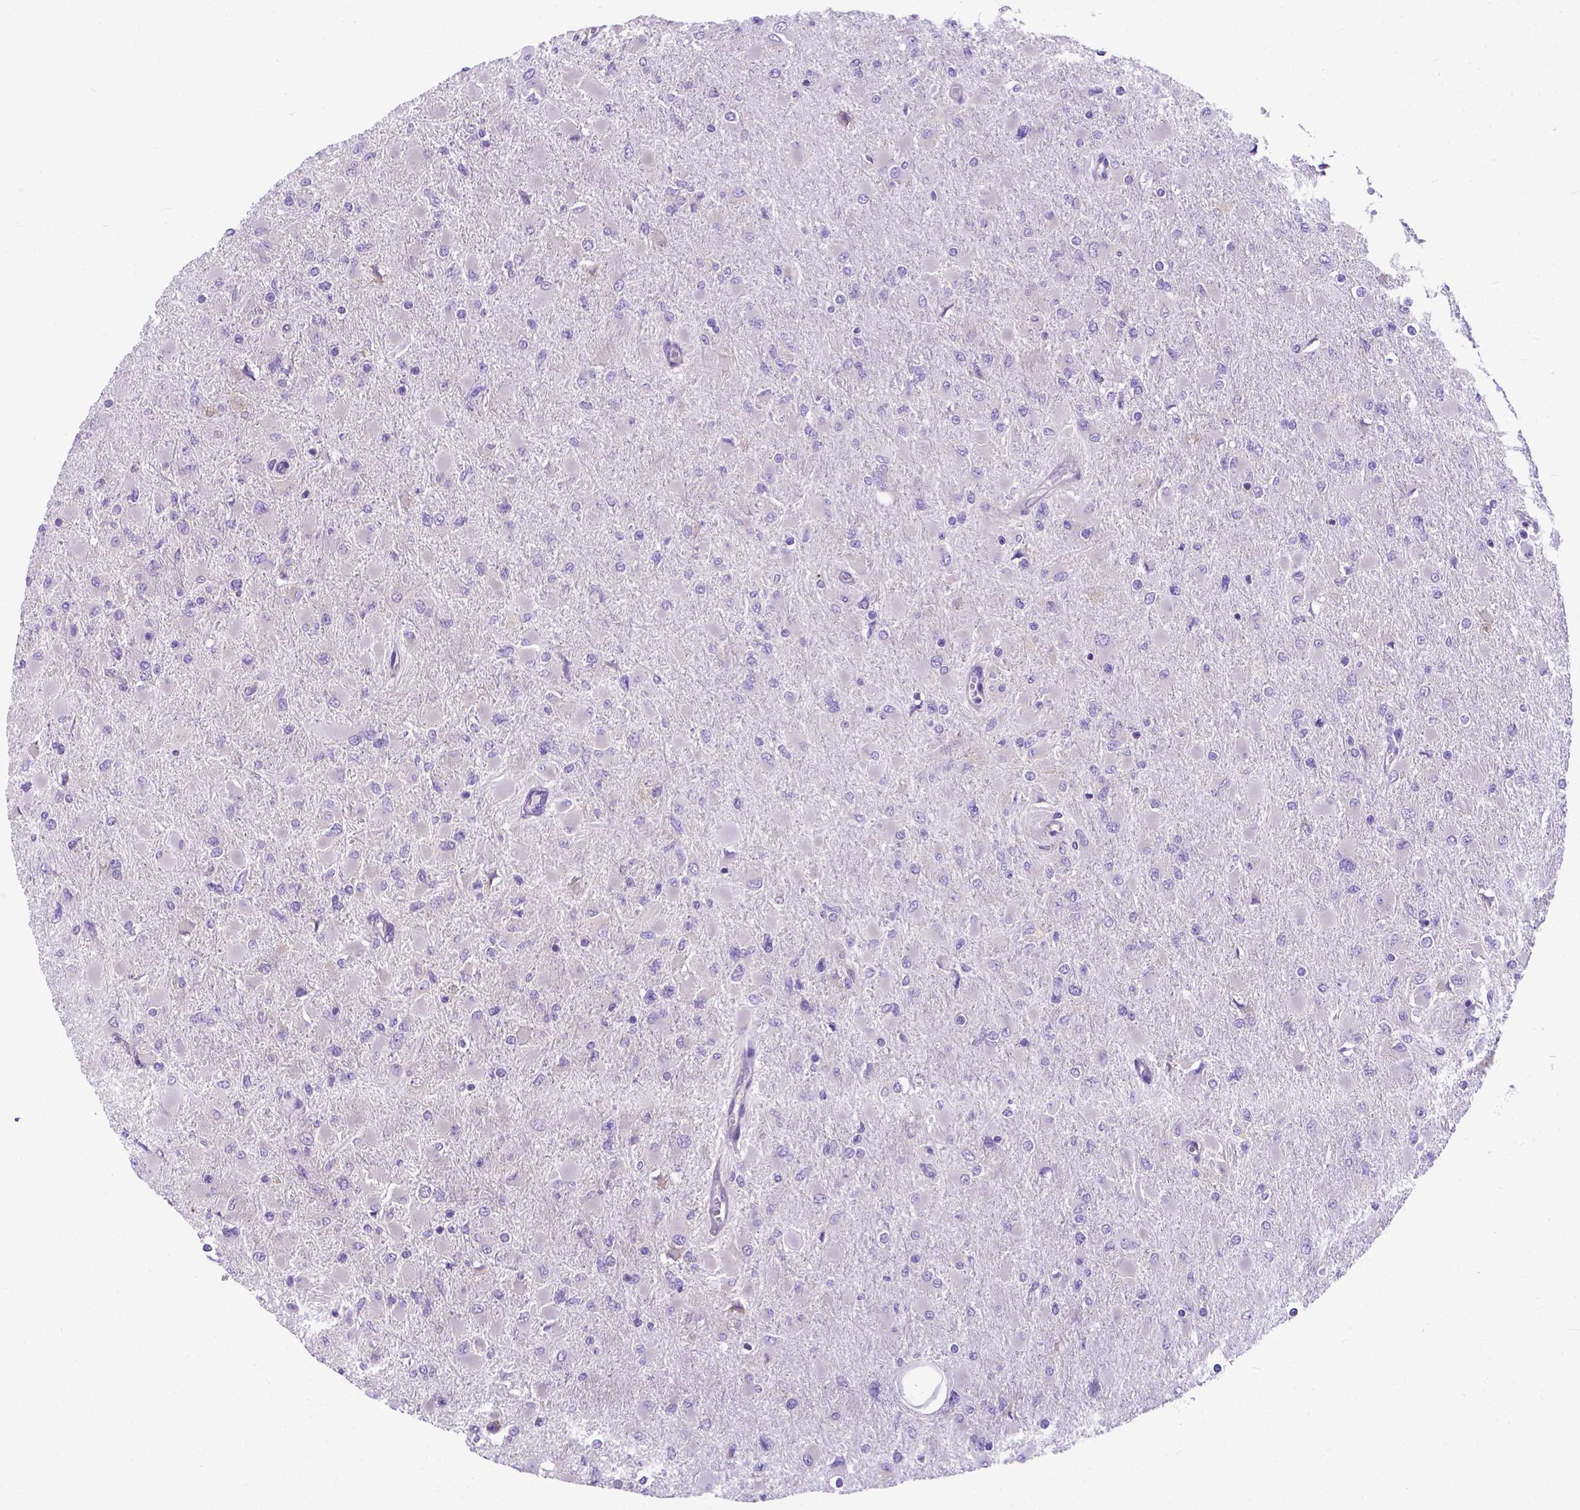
{"staining": {"intensity": "negative", "quantity": "none", "location": "none"}, "tissue": "glioma", "cell_type": "Tumor cells", "image_type": "cancer", "snomed": [{"axis": "morphology", "description": "Glioma, malignant, High grade"}, {"axis": "topography", "description": "Cerebral cortex"}], "caption": "This is a image of IHC staining of malignant glioma (high-grade), which shows no expression in tumor cells.", "gene": "RPL6", "patient": {"sex": "female", "age": 36}}